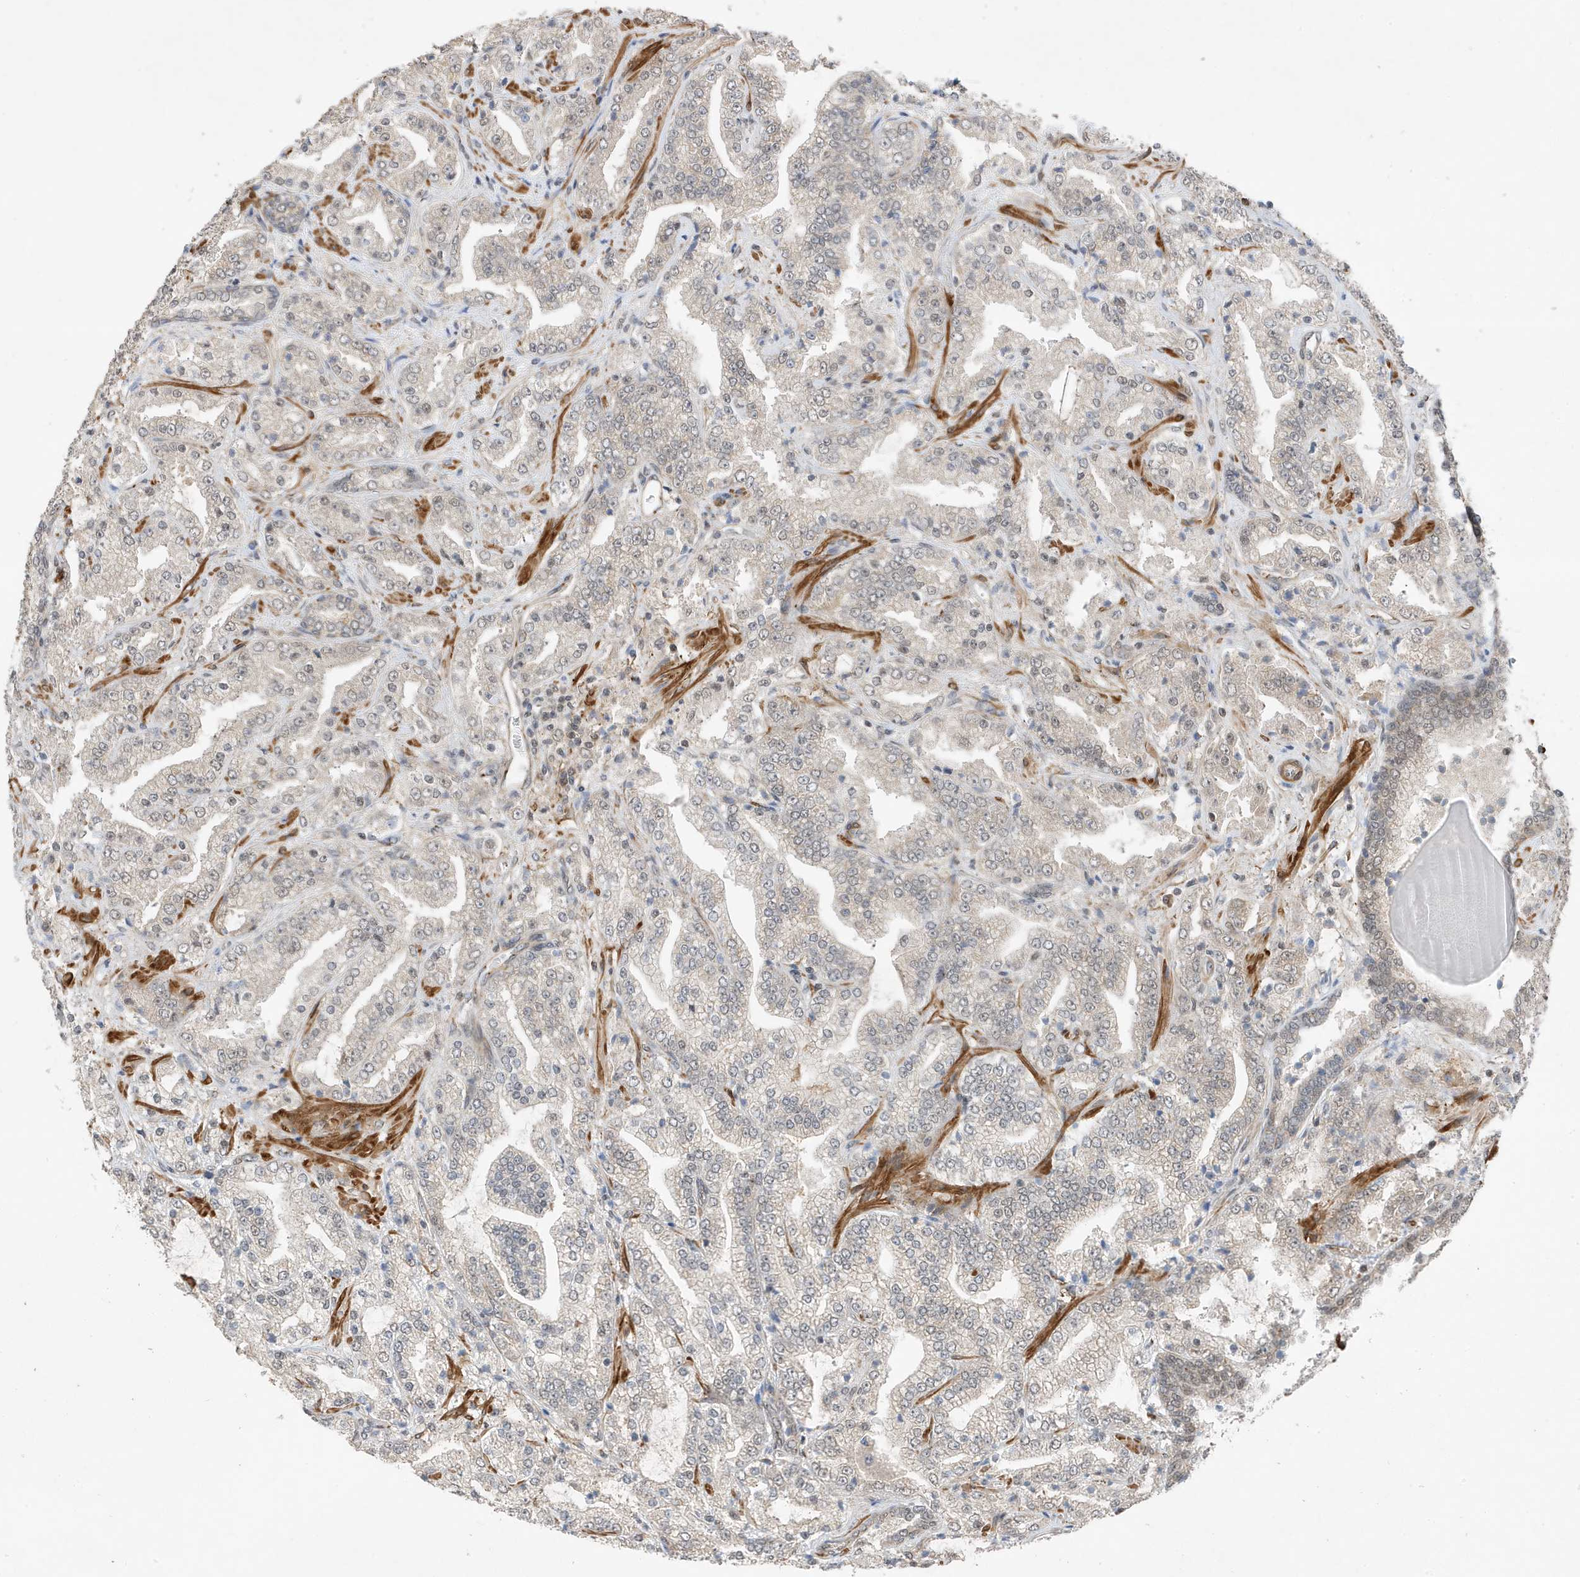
{"staining": {"intensity": "negative", "quantity": "none", "location": "none"}, "tissue": "prostate cancer", "cell_type": "Tumor cells", "image_type": "cancer", "snomed": [{"axis": "morphology", "description": "Adenocarcinoma, High grade"}, {"axis": "topography", "description": "Prostate"}], "caption": "High-grade adenocarcinoma (prostate) stained for a protein using immunohistochemistry (IHC) reveals no expression tumor cells.", "gene": "MAST3", "patient": {"sex": "male", "age": 64}}